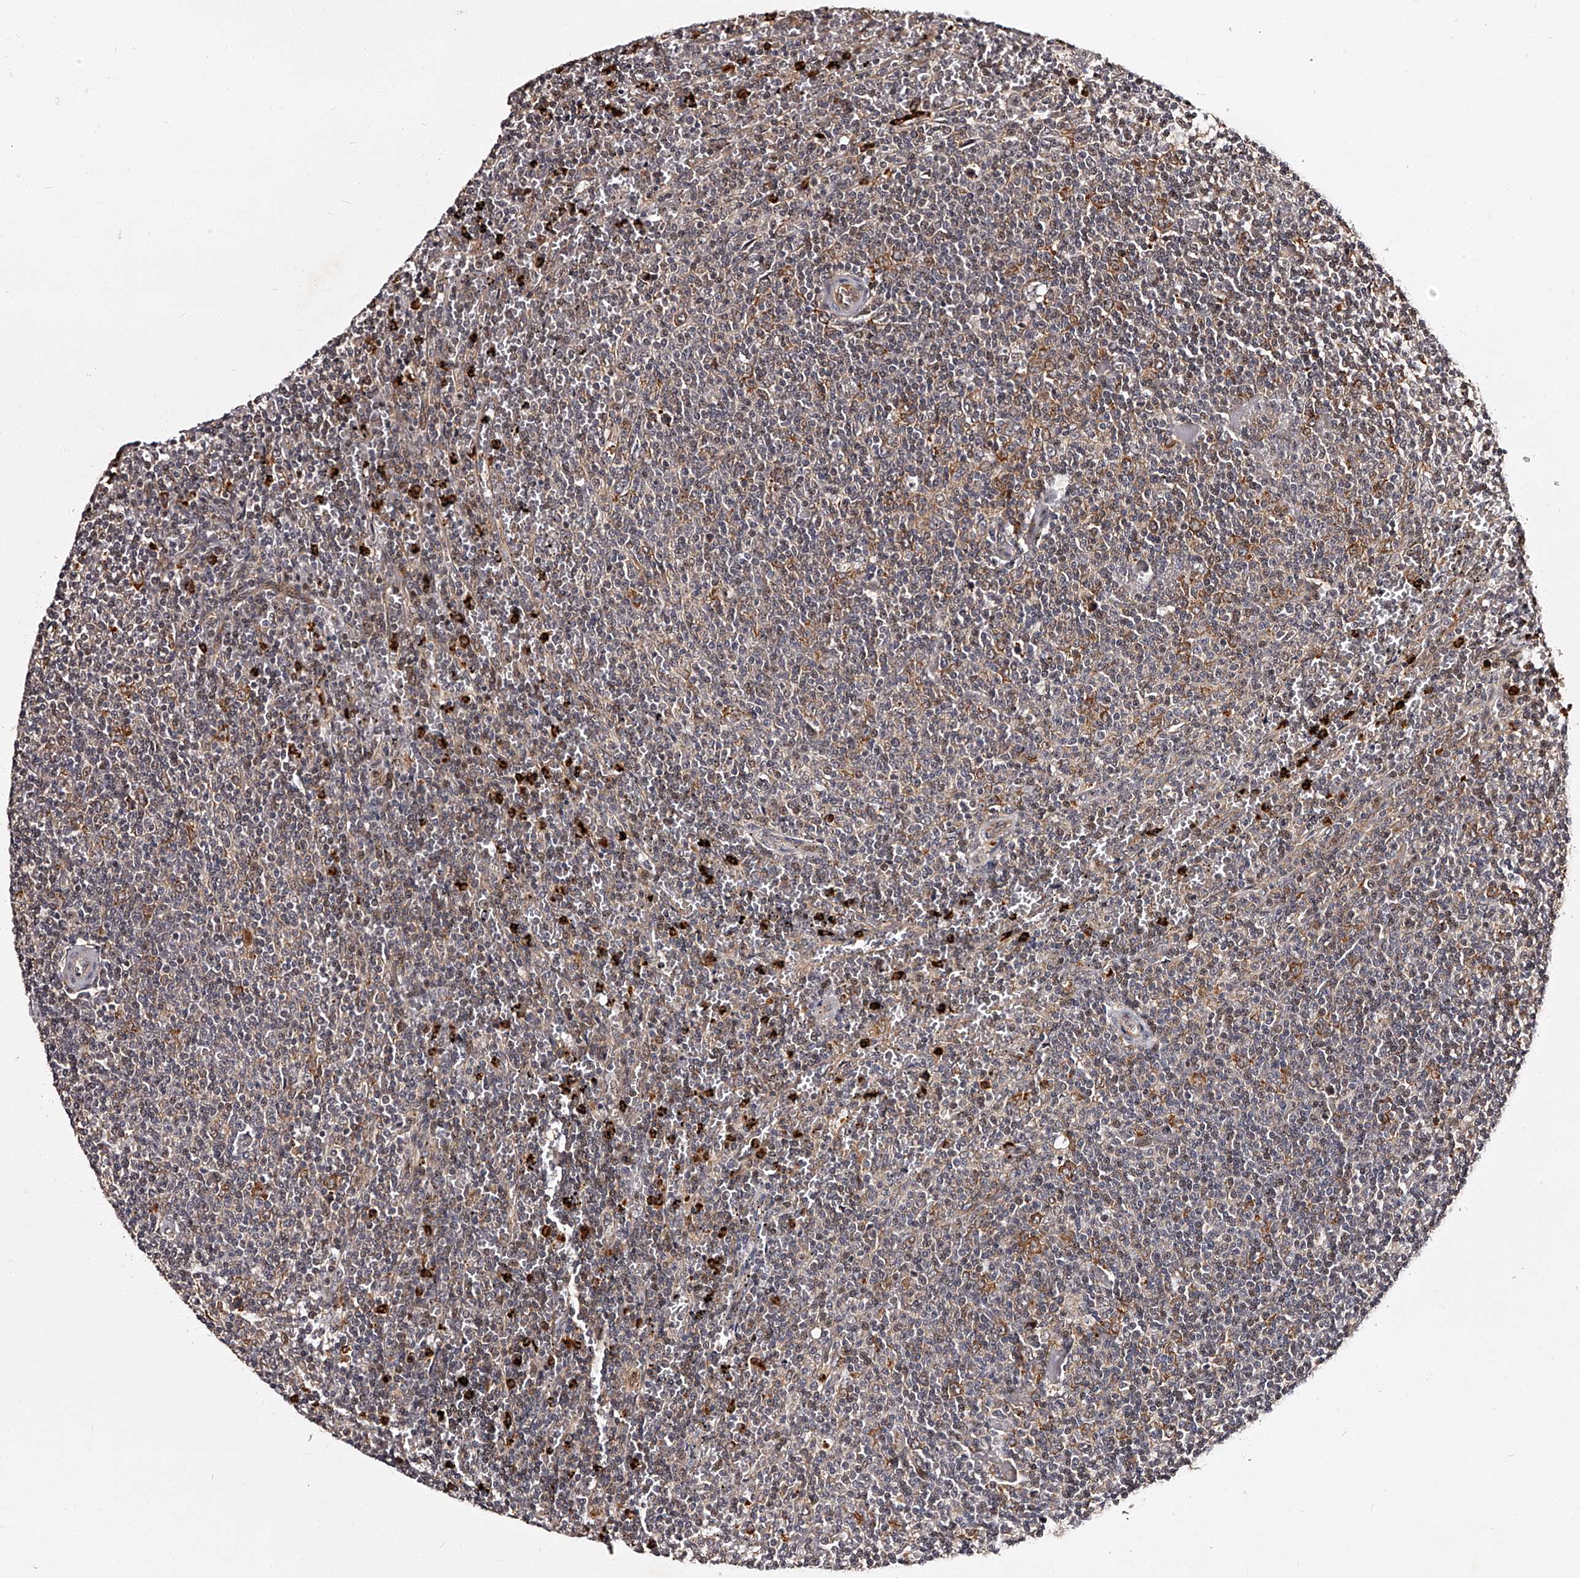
{"staining": {"intensity": "weak", "quantity": "<25%", "location": "cytoplasmic/membranous"}, "tissue": "lymphoma", "cell_type": "Tumor cells", "image_type": "cancer", "snomed": [{"axis": "morphology", "description": "Malignant lymphoma, non-Hodgkin's type, Low grade"}, {"axis": "topography", "description": "Spleen"}], "caption": "Immunohistochemistry (IHC) photomicrograph of human lymphoma stained for a protein (brown), which shows no staining in tumor cells.", "gene": "RSC1A1", "patient": {"sex": "female", "age": 50}}